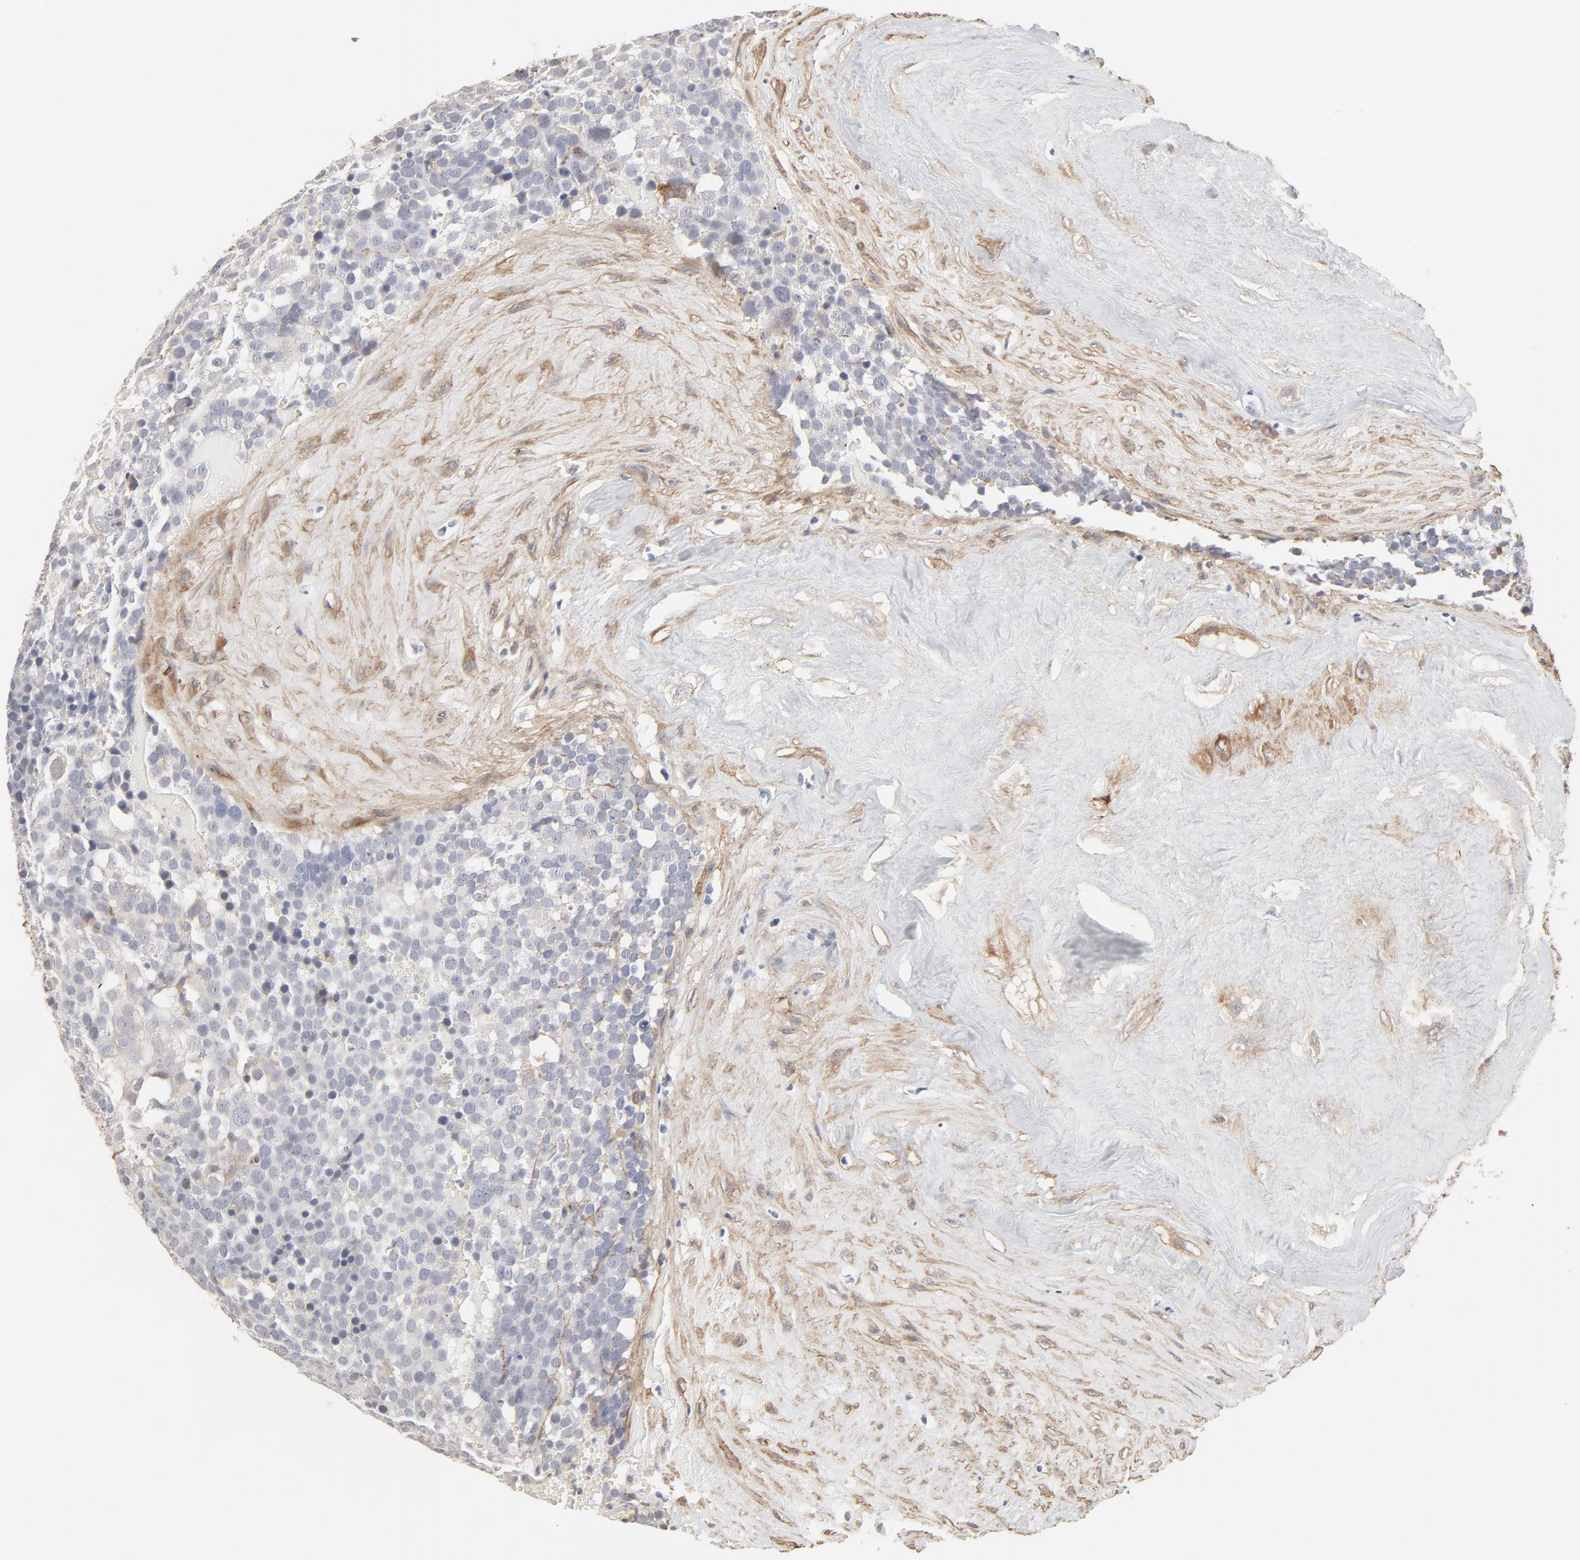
{"staining": {"intensity": "negative", "quantity": "none", "location": "none"}, "tissue": "testis cancer", "cell_type": "Tumor cells", "image_type": "cancer", "snomed": [{"axis": "morphology", "description": "Seminoma, NOS"}, {"axis": "topography", "description": "Testis"}], "caption": "There is no significant positivity in tumor cells of testis seminoma. (IHC, brightfield microscopy, high magnification).", "gene": "MAGED4", "patient": {"sex": "male", "age": 71}}